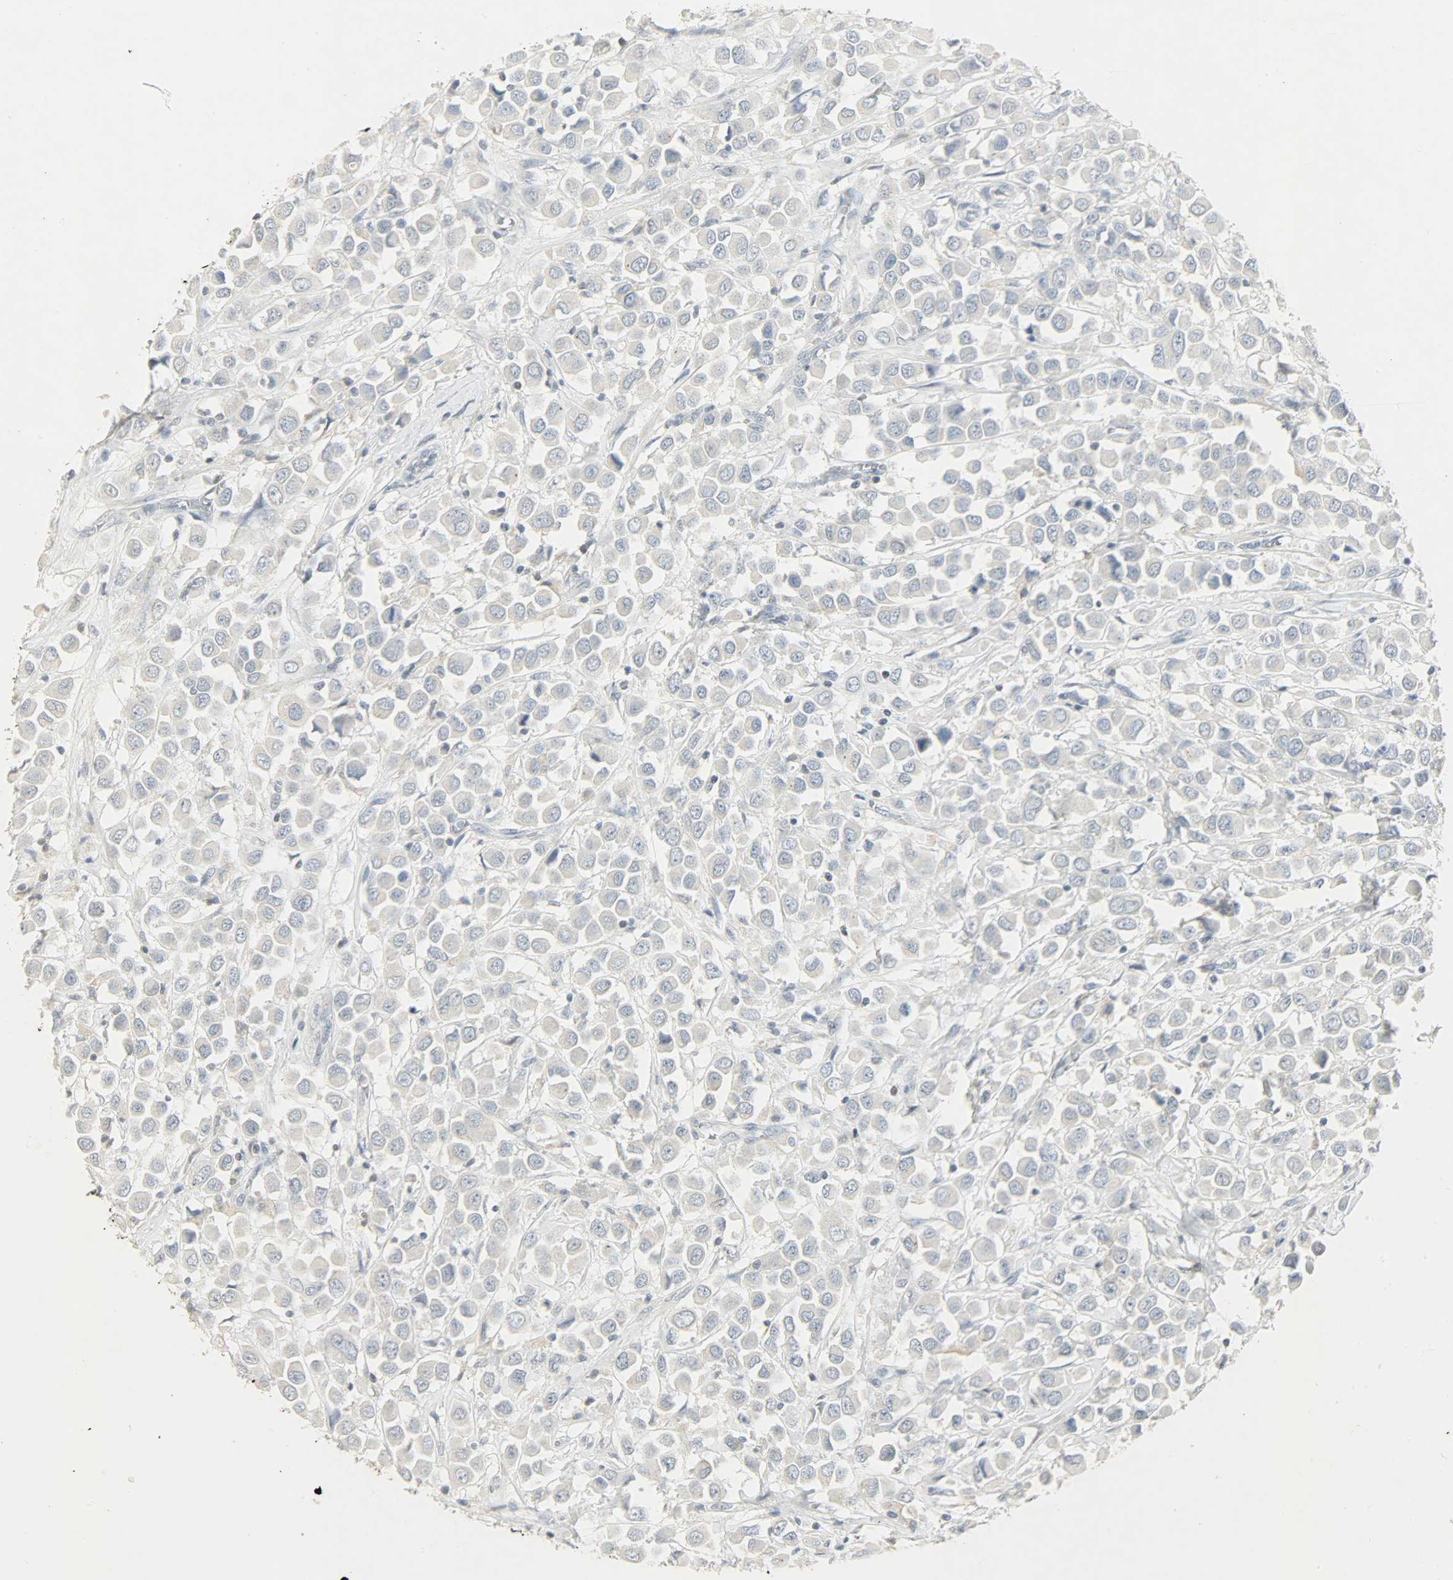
{"staining": {"intensity": "negative", "quantity": "none", "location": "none"}, "tissue": "breast cancer", "cell_type": "Tumor cells", "image_type": "cancer", "snomed": [{"axis": "morphology", "description": "Duct carcinoma"}, {"axis": "topography", "description": "Breast"}], "caption": "The immunohistochemistry (IHC) image has no significant staining in tumor cells of breast cancer tissue.", "gene": "CAMK4", "patient": {"sex": "female", "age": 61}}